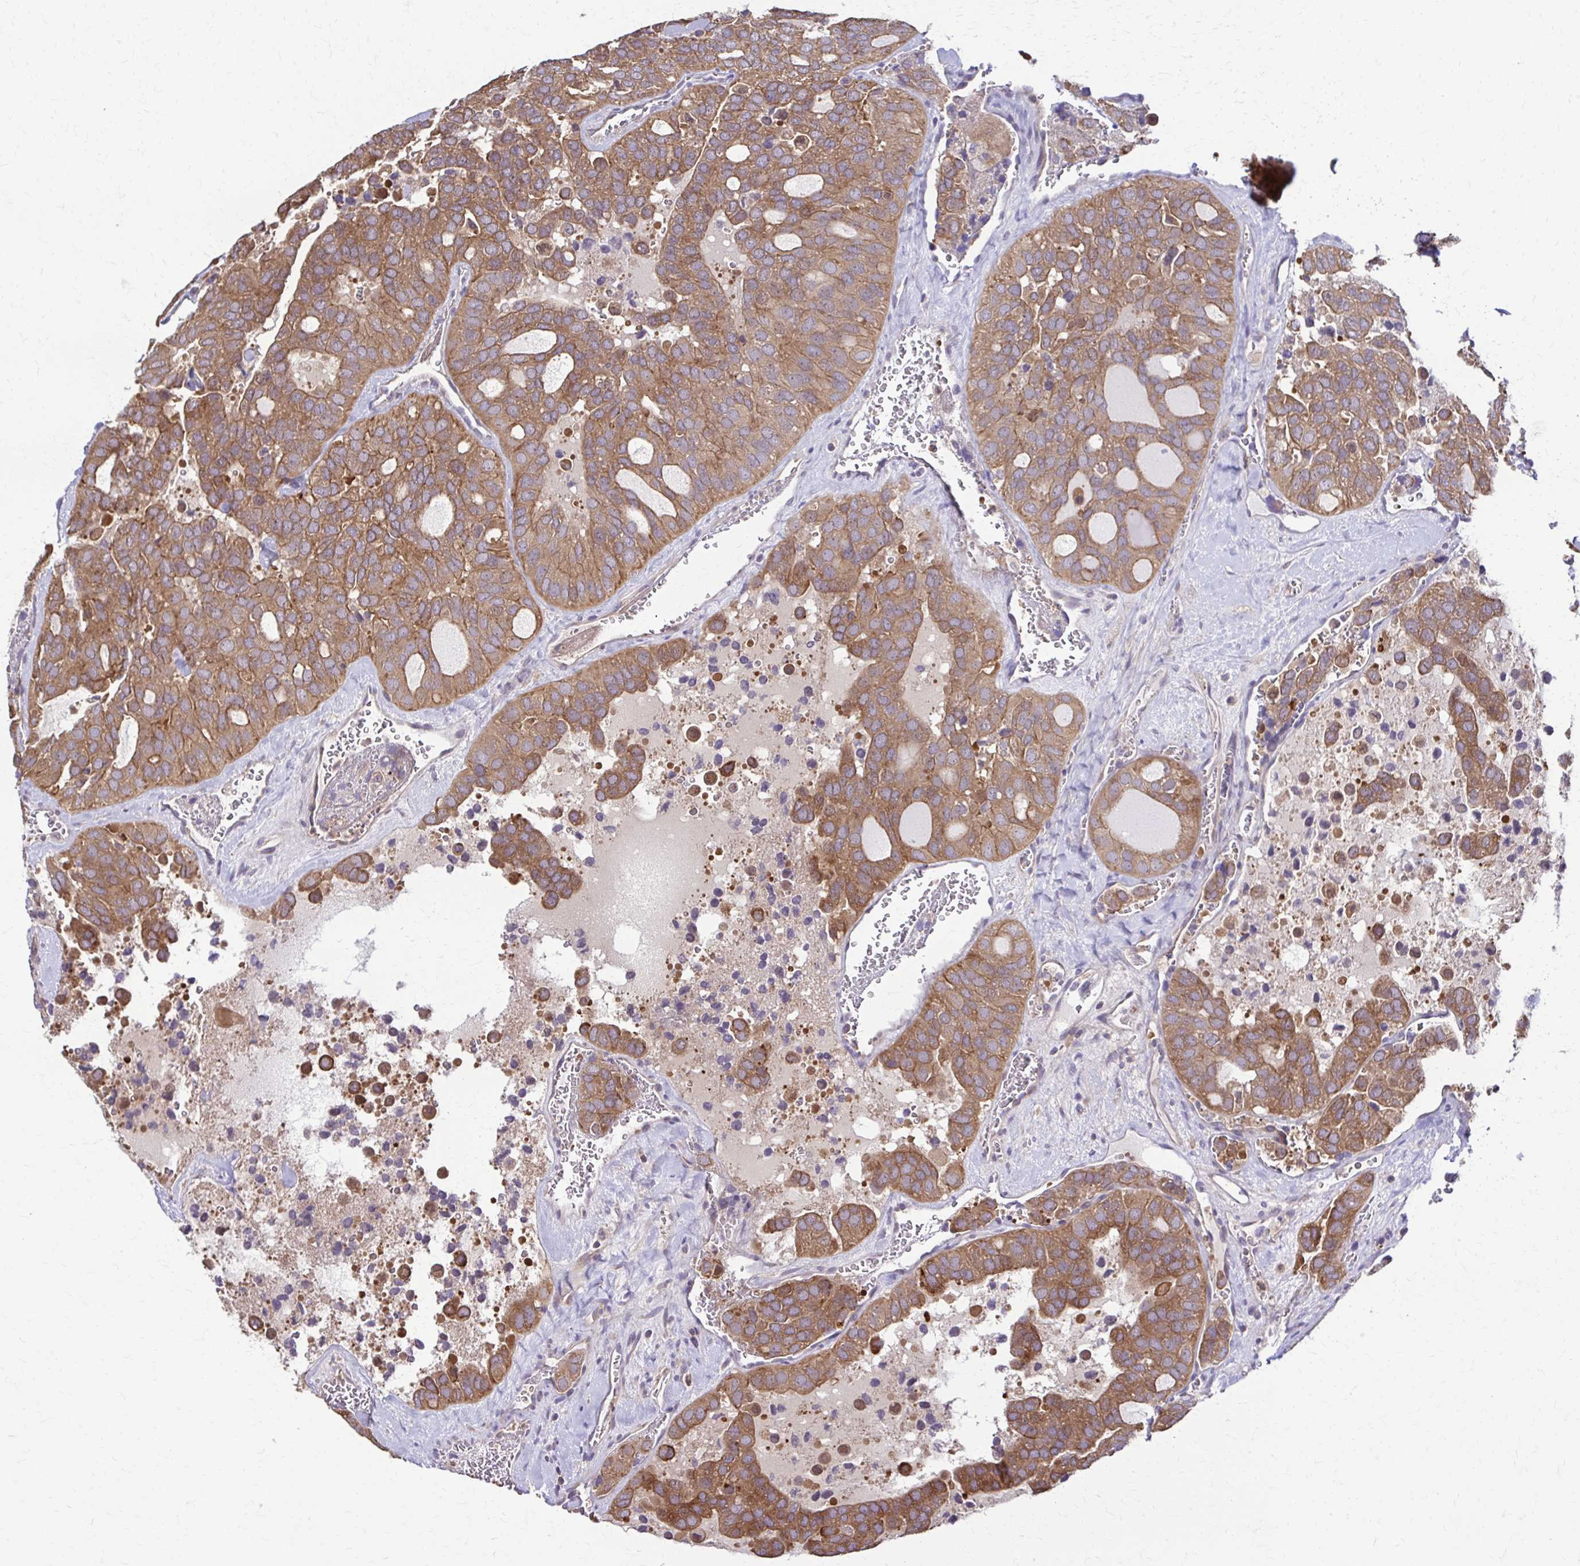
{"staining": {"intensity": "moderate", "quantity": "25%-75%", "location": "cytoplasmic/membranous"}, "tissue": "thyroid cancer", "cell_type": "Tumor cells", "image_type": "cancer", "snomed": [{"axis": "morphology", "description": "Follicular adenoma carcinoma, NOS"}, {"axis": "topography", "description": "Thyroid gland"}], "caption": "Thyroid follicular adenoma carcinoma stained for a protein (brown) exhibits moderate cytoplasmic/membranous positive staining in about 25%-75% of tumor cells.", "gene": "DSP", "patient": {"sex": "male", "age": 75}}